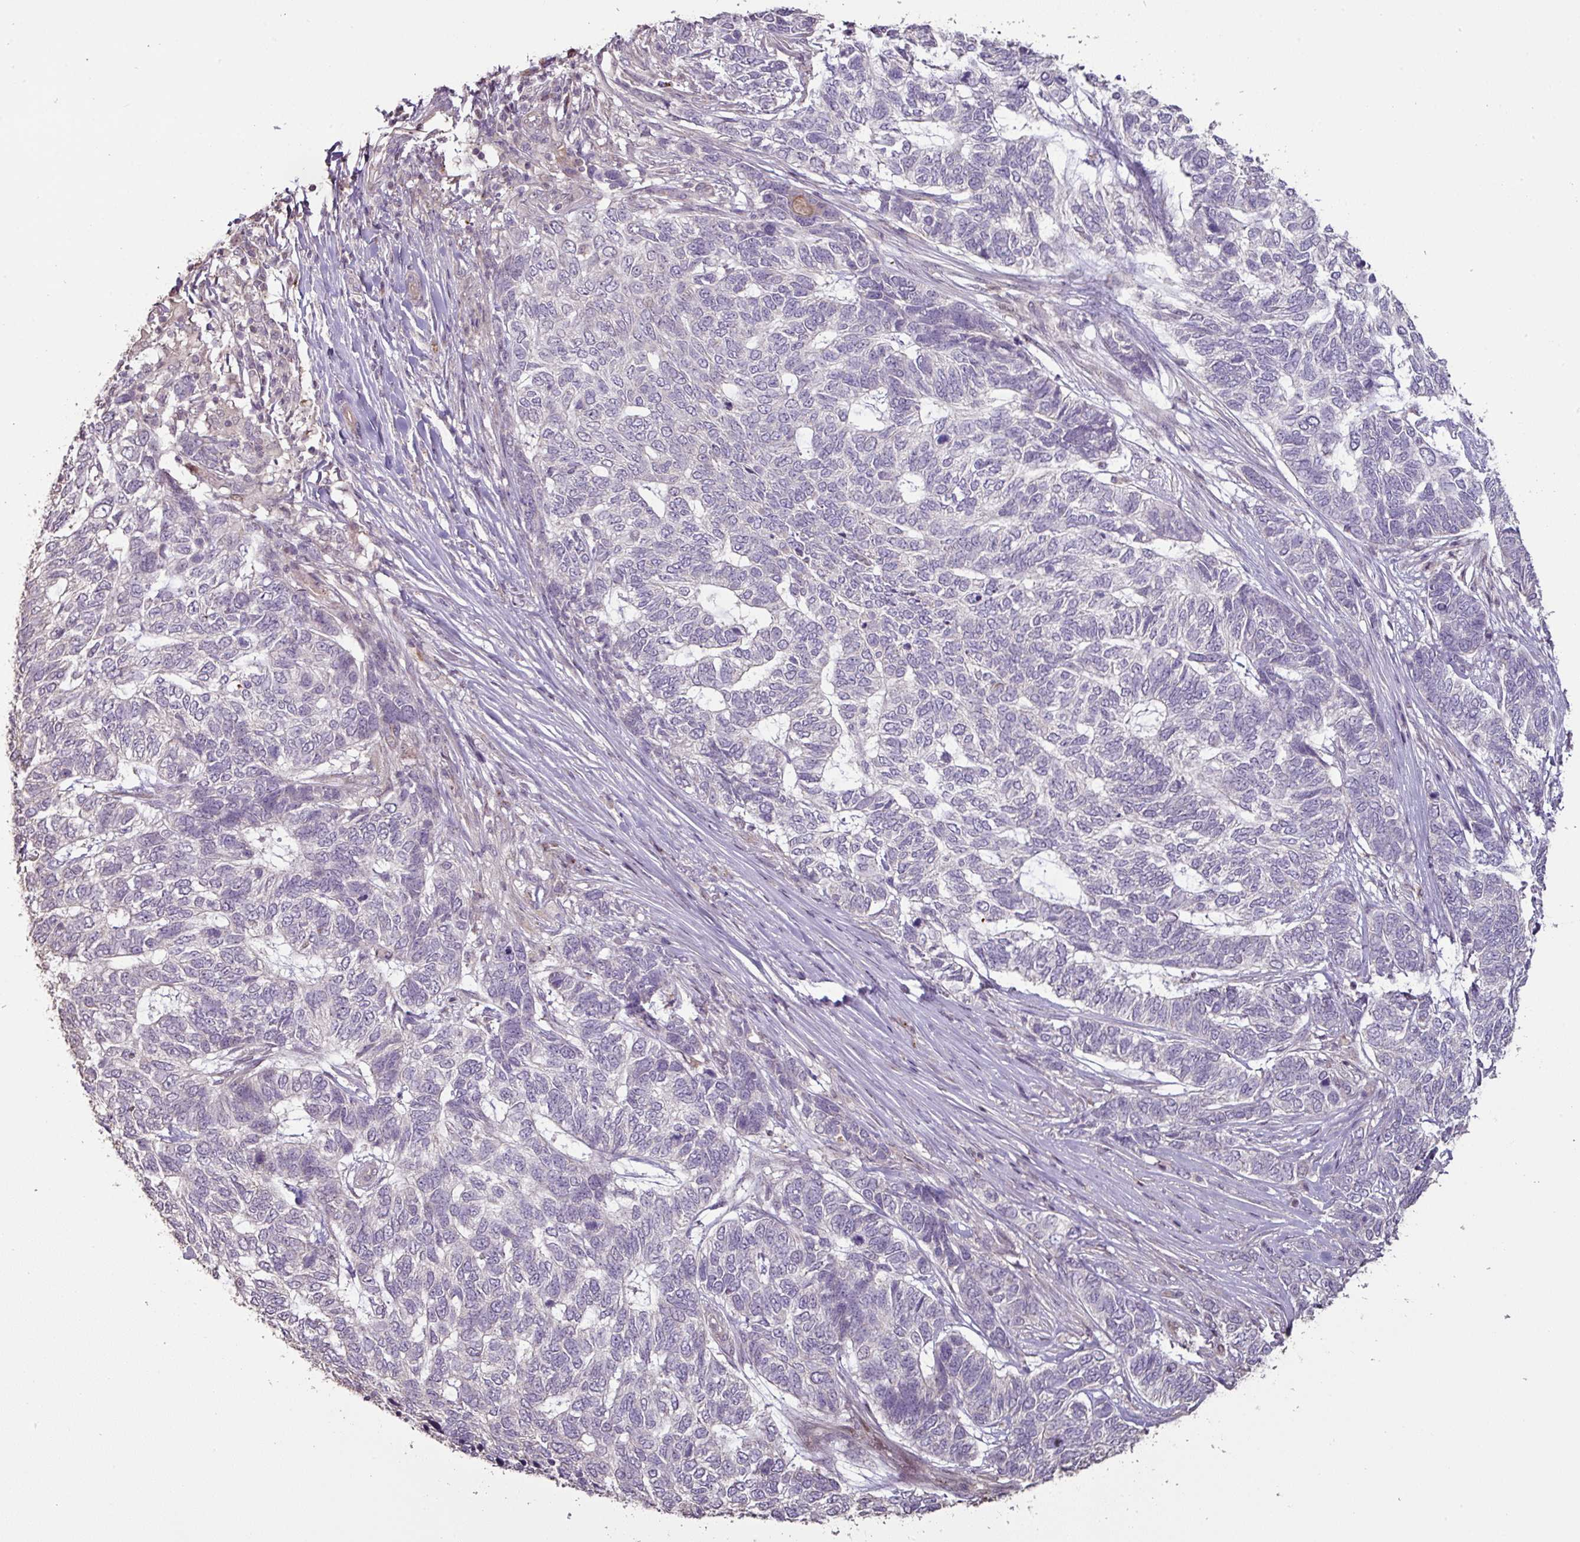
{"staining": {"intensity": "negative", "quantity": "none", "location": "none"}, "tissue": "skin cancer", "cell_type": "Tumor cells", "image_type": "cancer", "snomed": [{"axis": "morphology", "description": "Basal cell carcinoma"}, {"axis": "topography", "description": "Skin"}], "caption": "High magnification brightfield microscopy of skin cancer (basal cell carcinoma) stained with DAB (3,3'-diaminobenzidine) (brown) and counterstained with hematoxylin (blue): tumor cells show no significant expression. (Immunohistochemistry, brightfield microscopy, high magnification).", "gene": "CXCR5", "patient": {"sex": "female", "age": 65}}